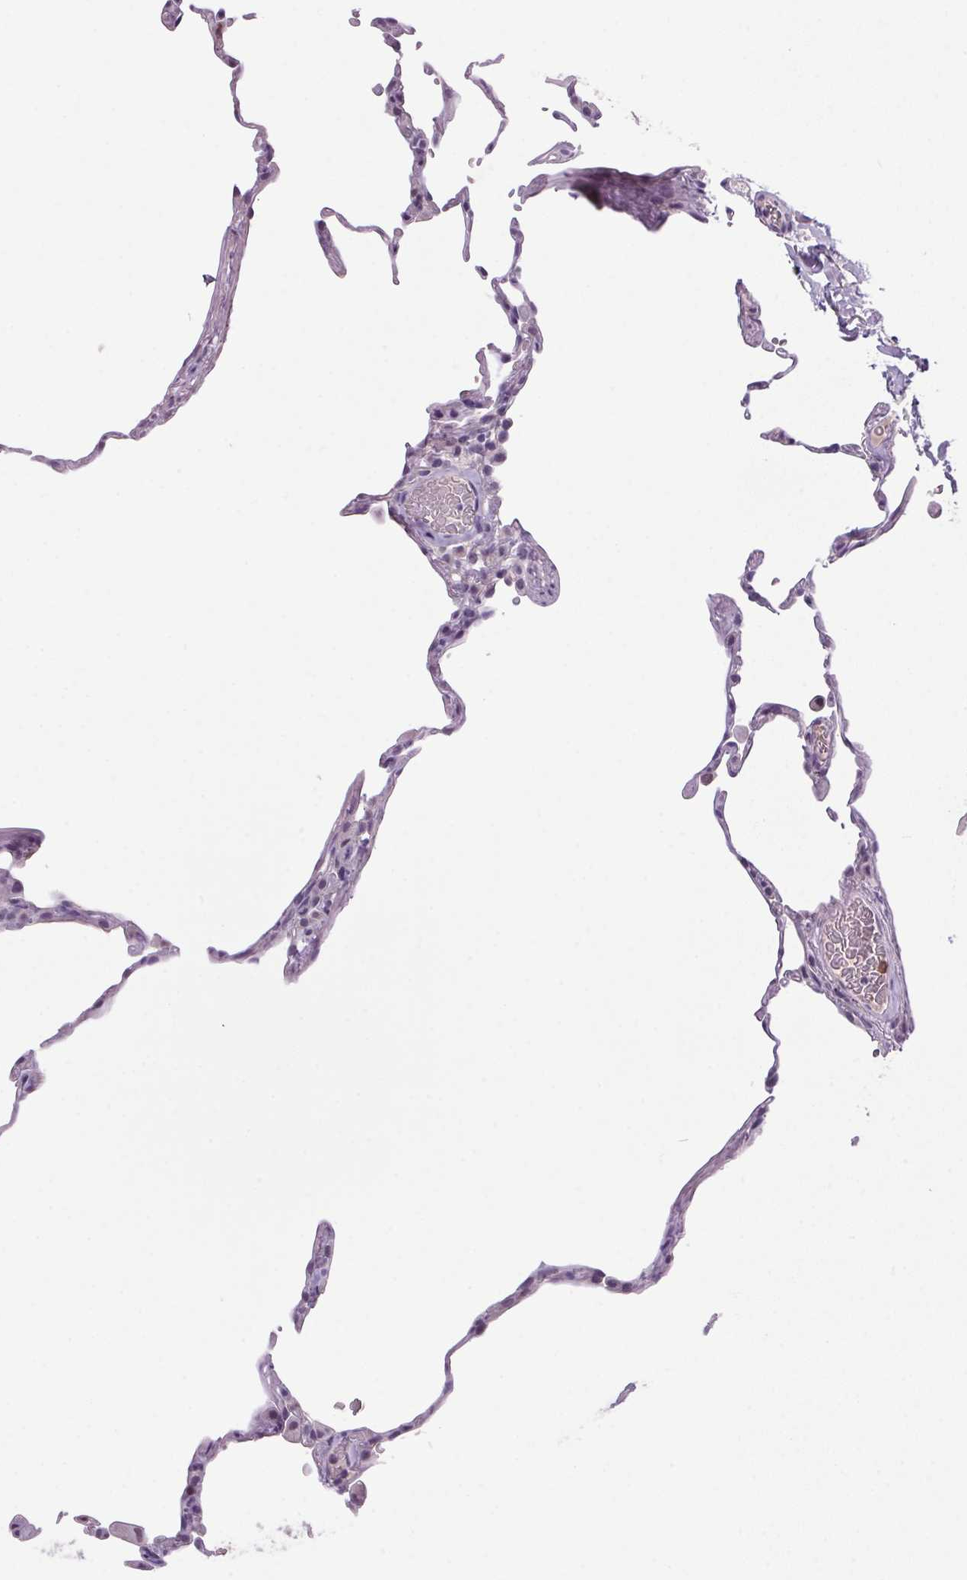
{"staining": {"intensity": "negative", "quantity": "none", "location": "none"}, "tissue": "lung", "cell_type": "Alveolar cells", "image_type": "normal", "snomed": [{"axis": "morphology", "description": "Normal tissue, NOS"}, {"axis": "topography", "description": "Lung"}], "caption": "An immunohistochemistry histopathology image of normal lung is shown. There is no staining in alveolar cells of lung.", "gene": "TRDN", "patient": {"sex": "female", "age": 57}}